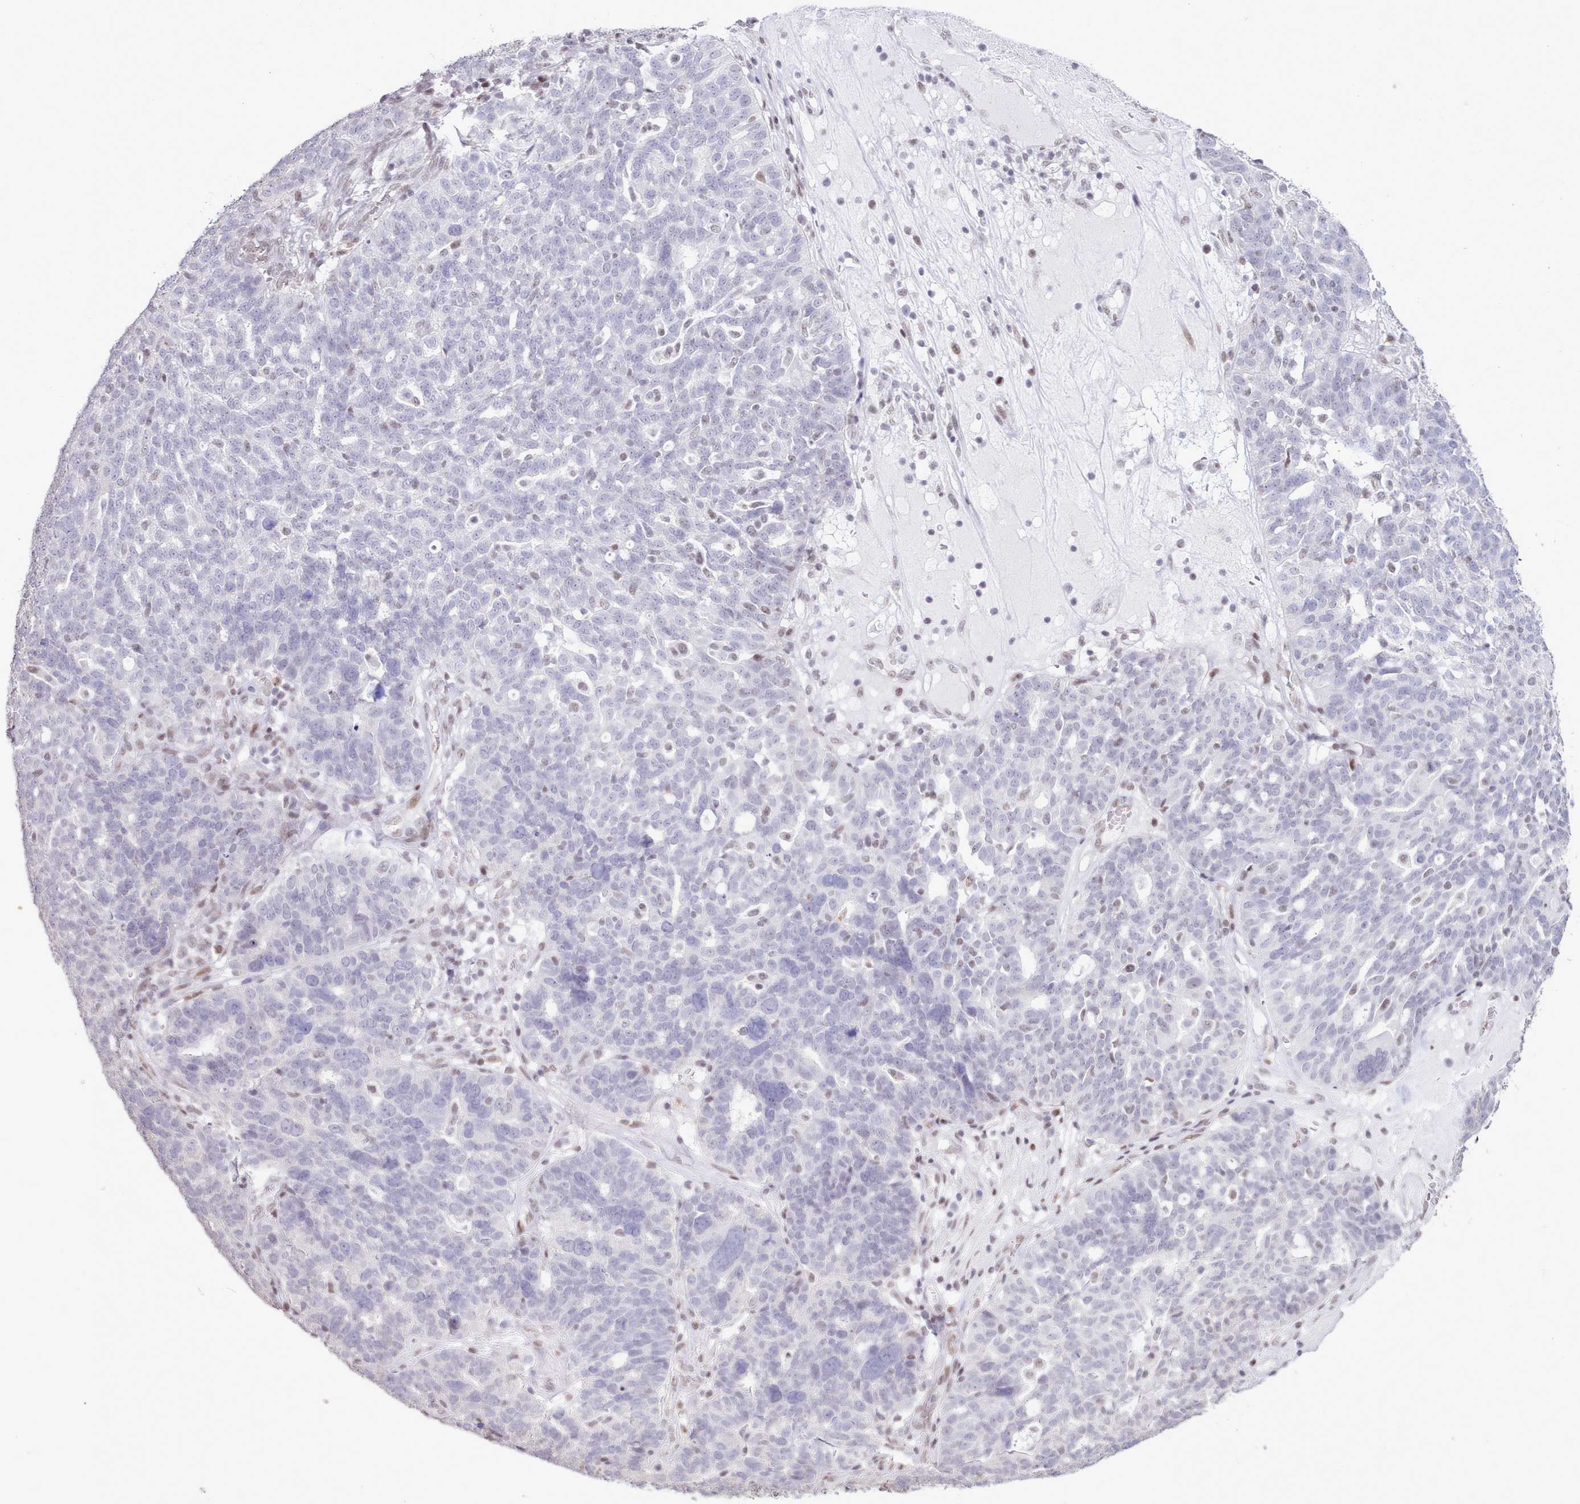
{"staining": {"intensity": "negative", "quantity": "none", "location": "none"}, "tissue": "ovarian cancer", "cell_type": "Tumor cells", "image_type": "cancer", "snomed": [{"axis": "morphology", "description": "Cystadenocarcinoma, serous, NOS"}, {"axis": "topography", "description": "Ovary"}], "caption": "An immunohistochemistry photomicrograph of ovarian cancer is shown. There is no staining in tumor cells of ovarian cancer.", "gene": "TAF15", "patient": {"sex": "female", "age": 59}}